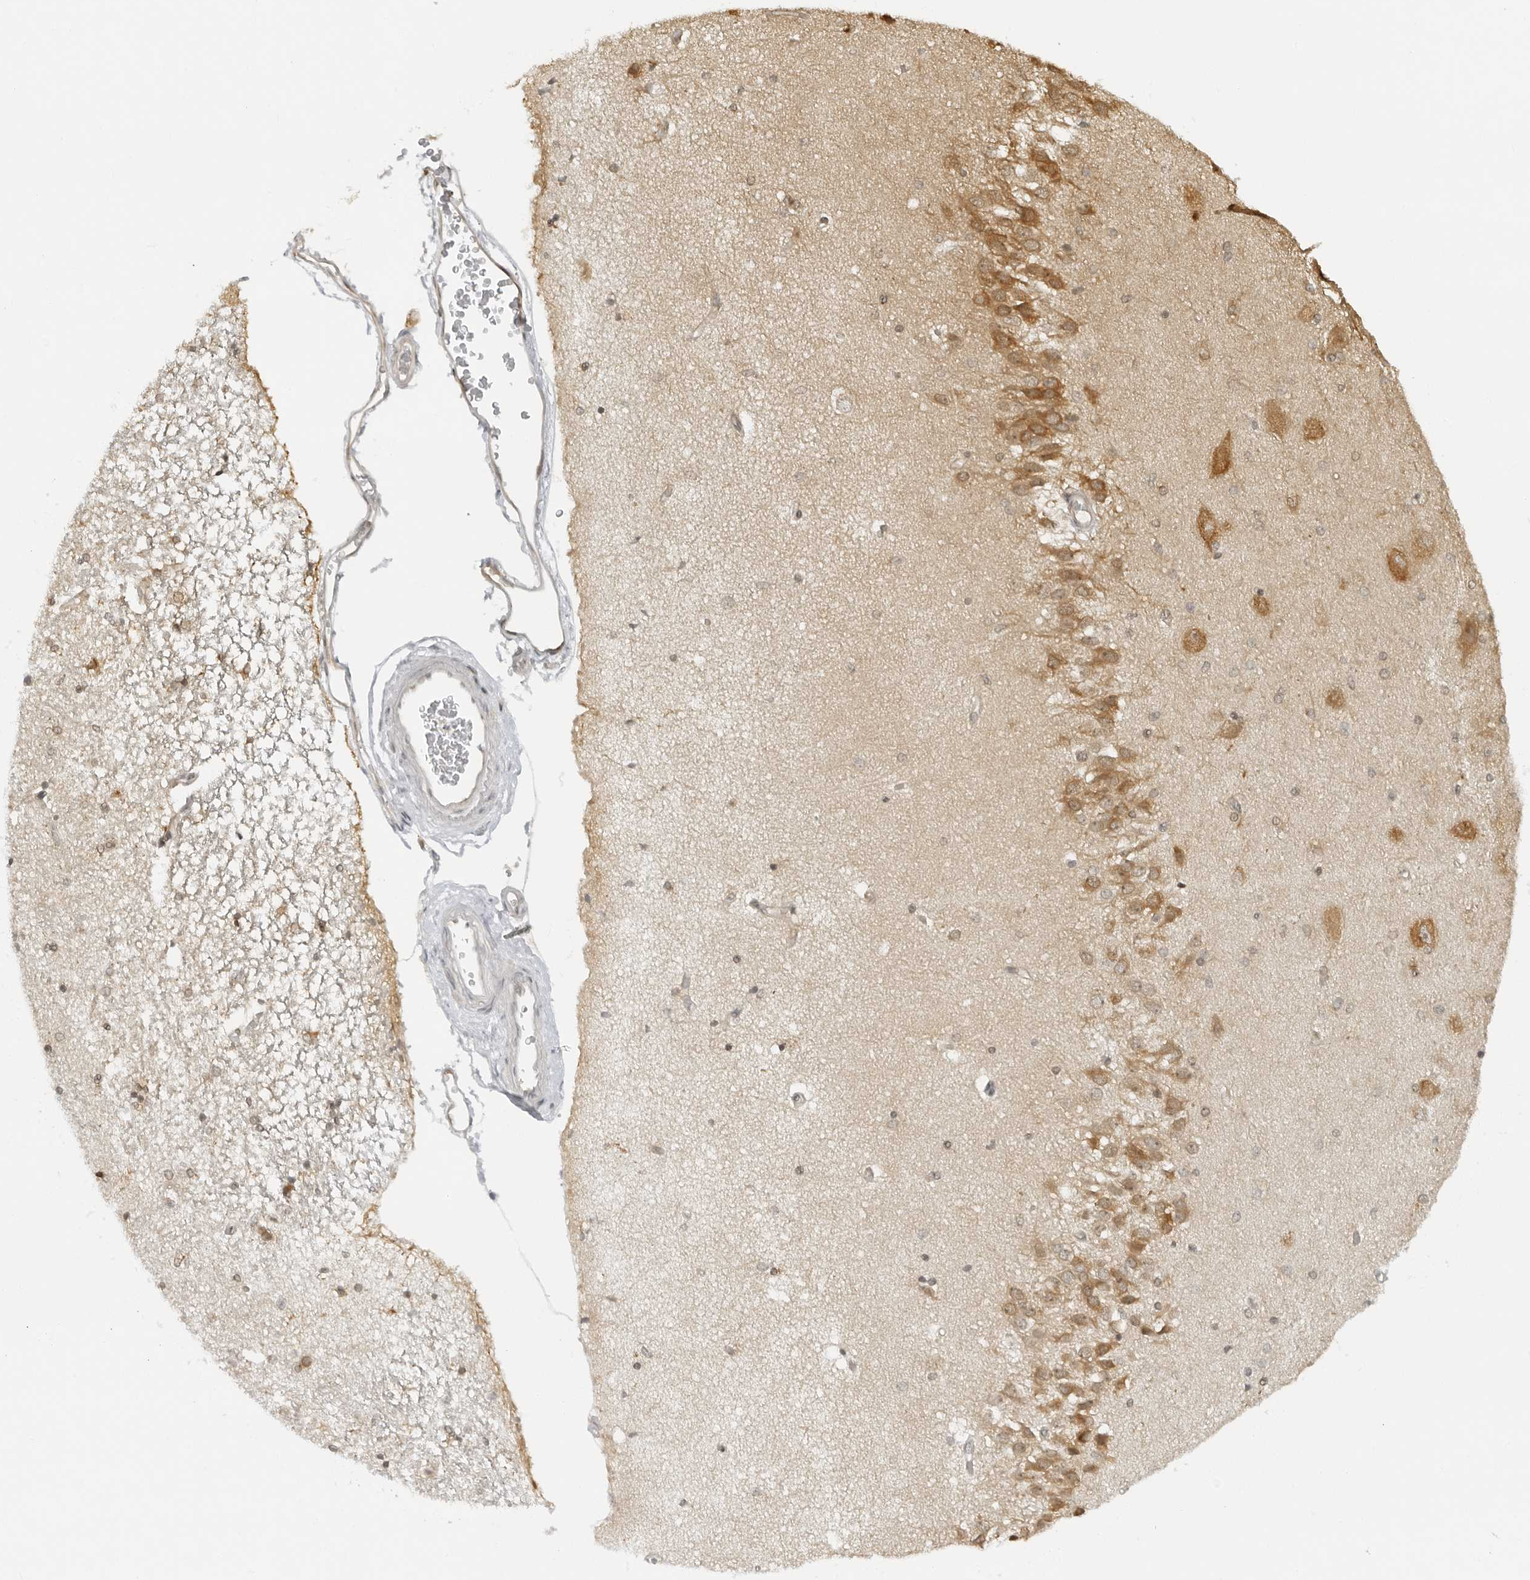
{"staining": {"intensity": "weak", "quantity": "25%-75%", "location": "nuclear"}, "tissue": "hippocampus", "cell_type": "Glial cells", "image_type": "normal", "snomed": [{"axis": "morphology", "description": "Normal tissue, NOS"}, {"axis": "topography", "description": "Hippocampus"}], "caption": "Brown immunohistochemical staining in benign human hippocampus reveals weak nuclear expression in approximately 25%-75% of glial cells.", "gene": "PRRC2C", "patient": {"sex": "female", "age": 54}}